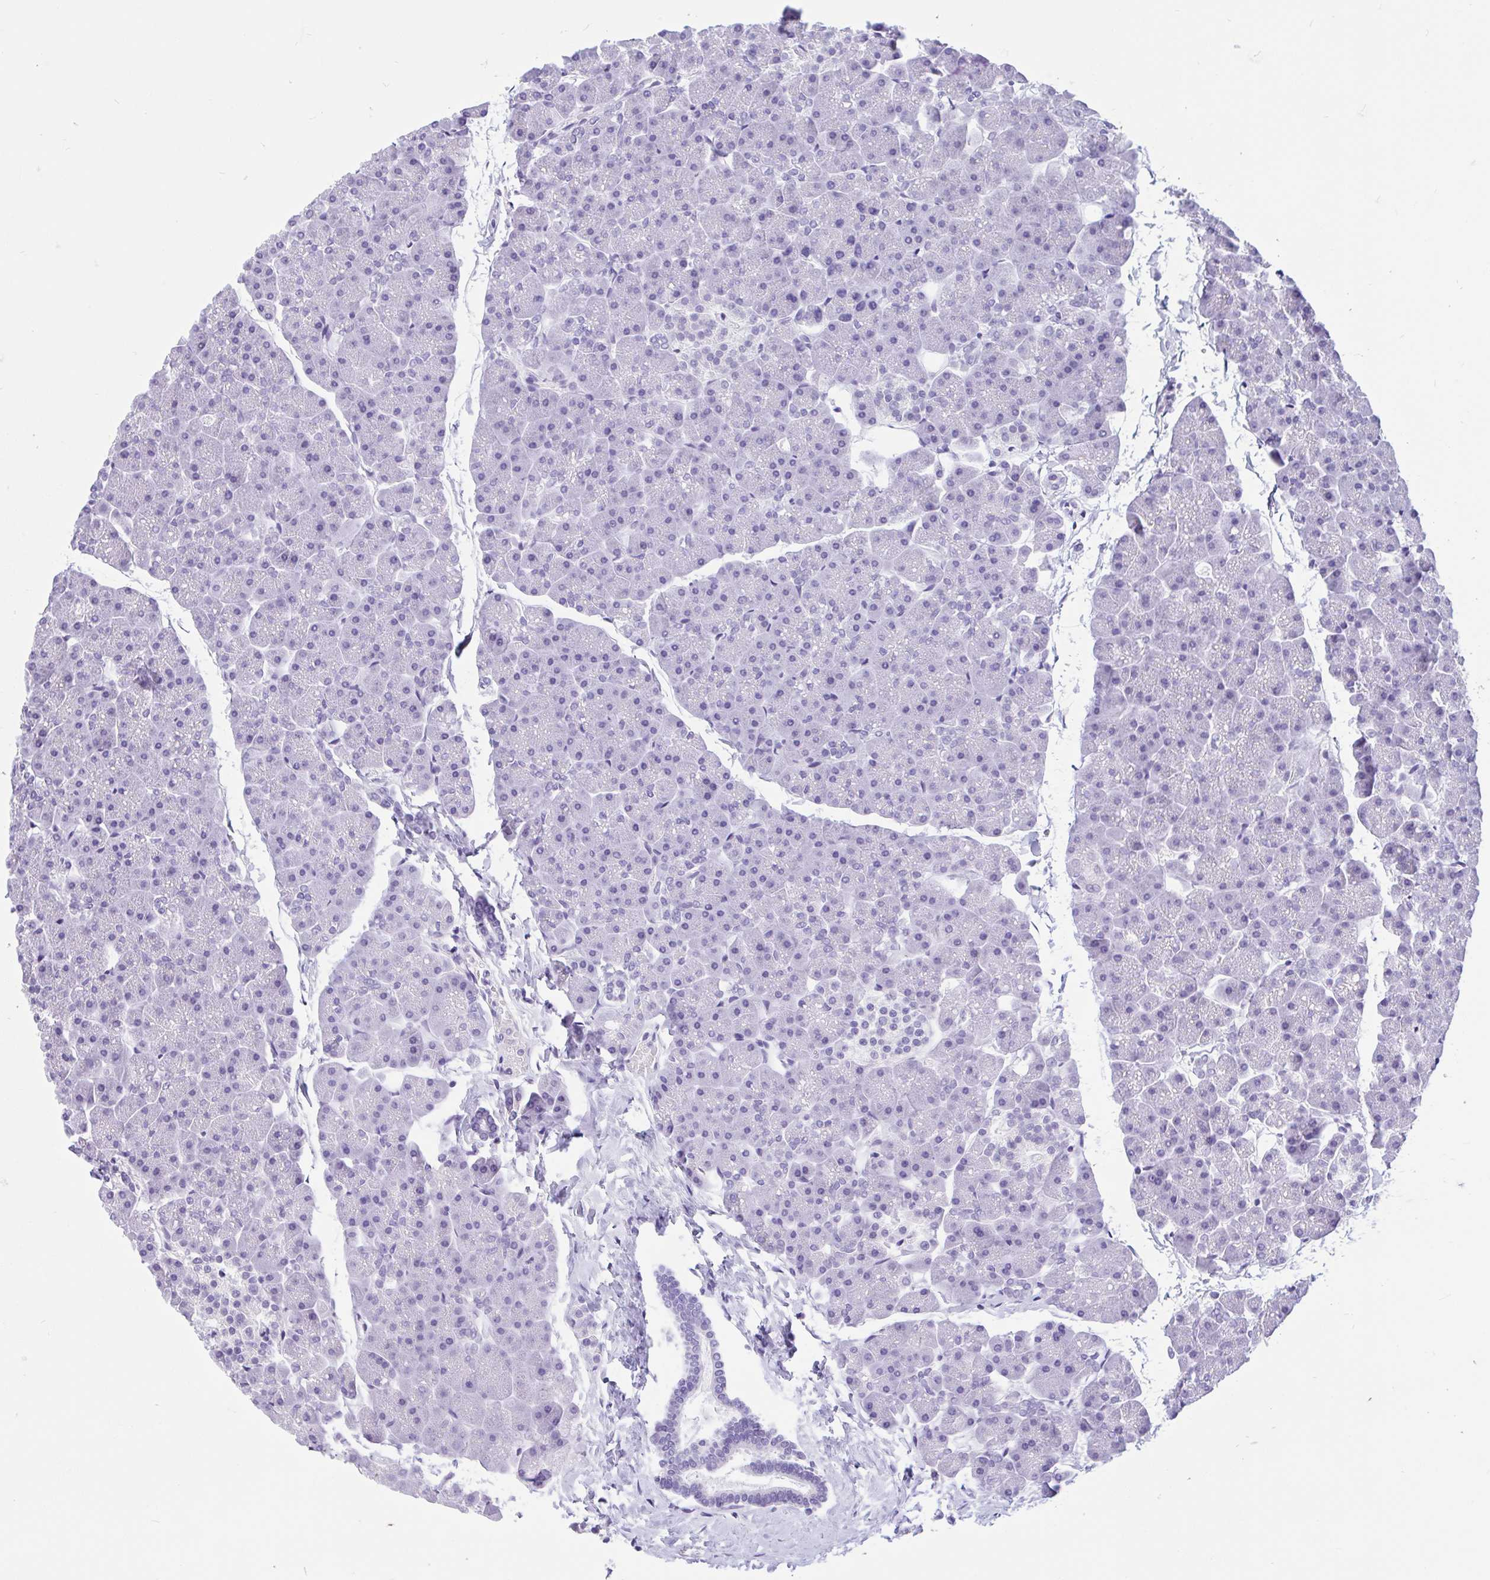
{"staining": {"intensity": "negative", "quantity": "none", "location": "none"}, "tissue": "pancreas", "cell_type": "Exocrine glandular cells", "image_type": "normal", "snomed": [{"axis": "morphology", "description": "Normal tissue, NOS"}, {"axis": "topography", "description": "Pancreas"}], "caption": "Exocrine glandular cells show no significant protein expression in normal pancreas.", "gene": "ZNF319", "patient": {"sex": "male", "age": 35}}